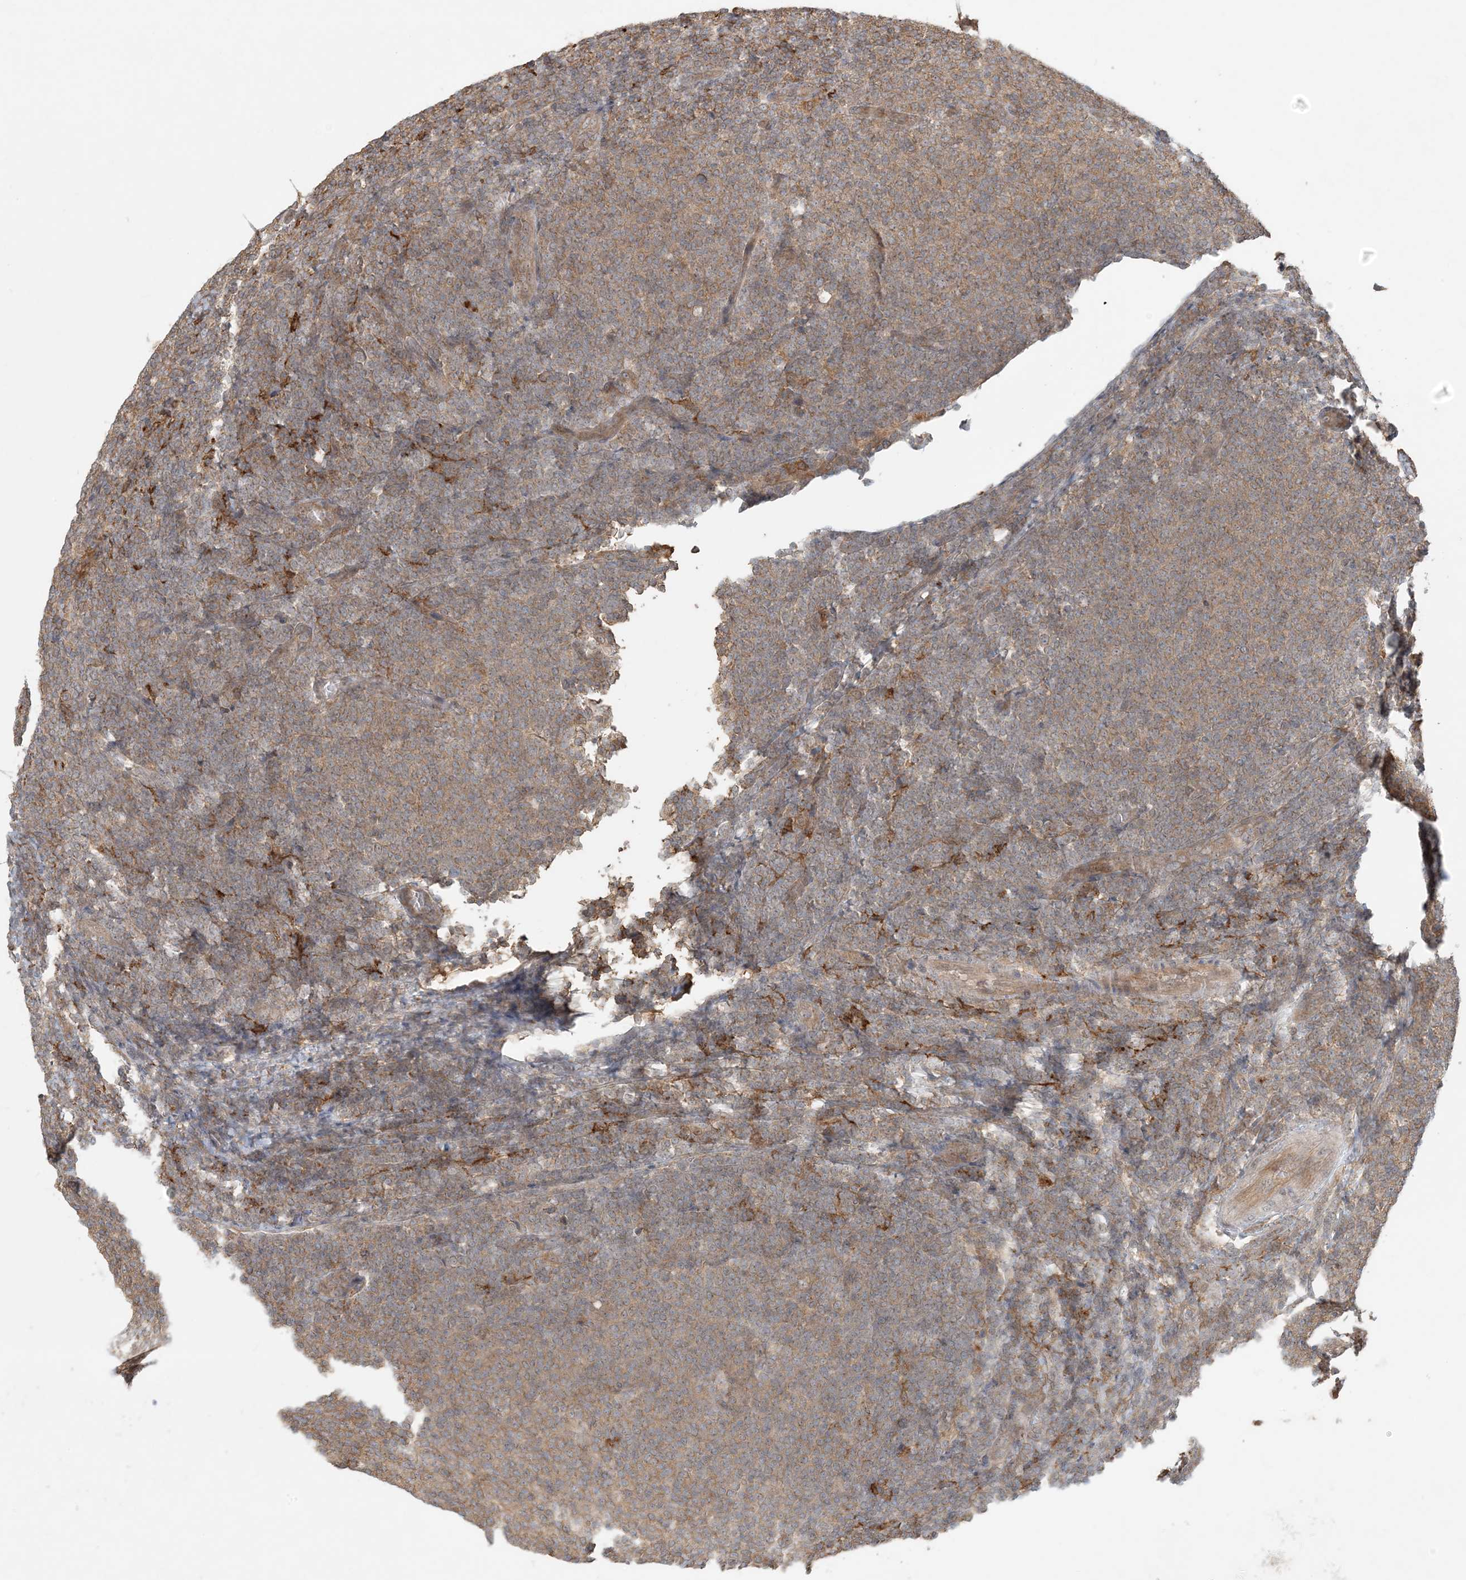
{"staining": {"intensity": "moderate", "quantity": "25%-75%", "location": "cytoplasmic/membranous"}, "tissue": "lymphoma", "cell_type": "Tumor cells", "image_type": "cancer", "snomed": [{"axis": "morphology", "description": "Malignant lymphoma, non-Hodgkin's type, Low grade"}, {"axis": "topography", "description": "Lymph node"}], "caption": "Immunohistochemical staining of human low-grade malignant lymphoma, non-Hodgkin's type demonstrates moderate cytoplasmic/membranous protein expression in about 25%-75% of tumor cells.", "gene": "OBI1", "patient": {"sex": "male", "age": 66}}